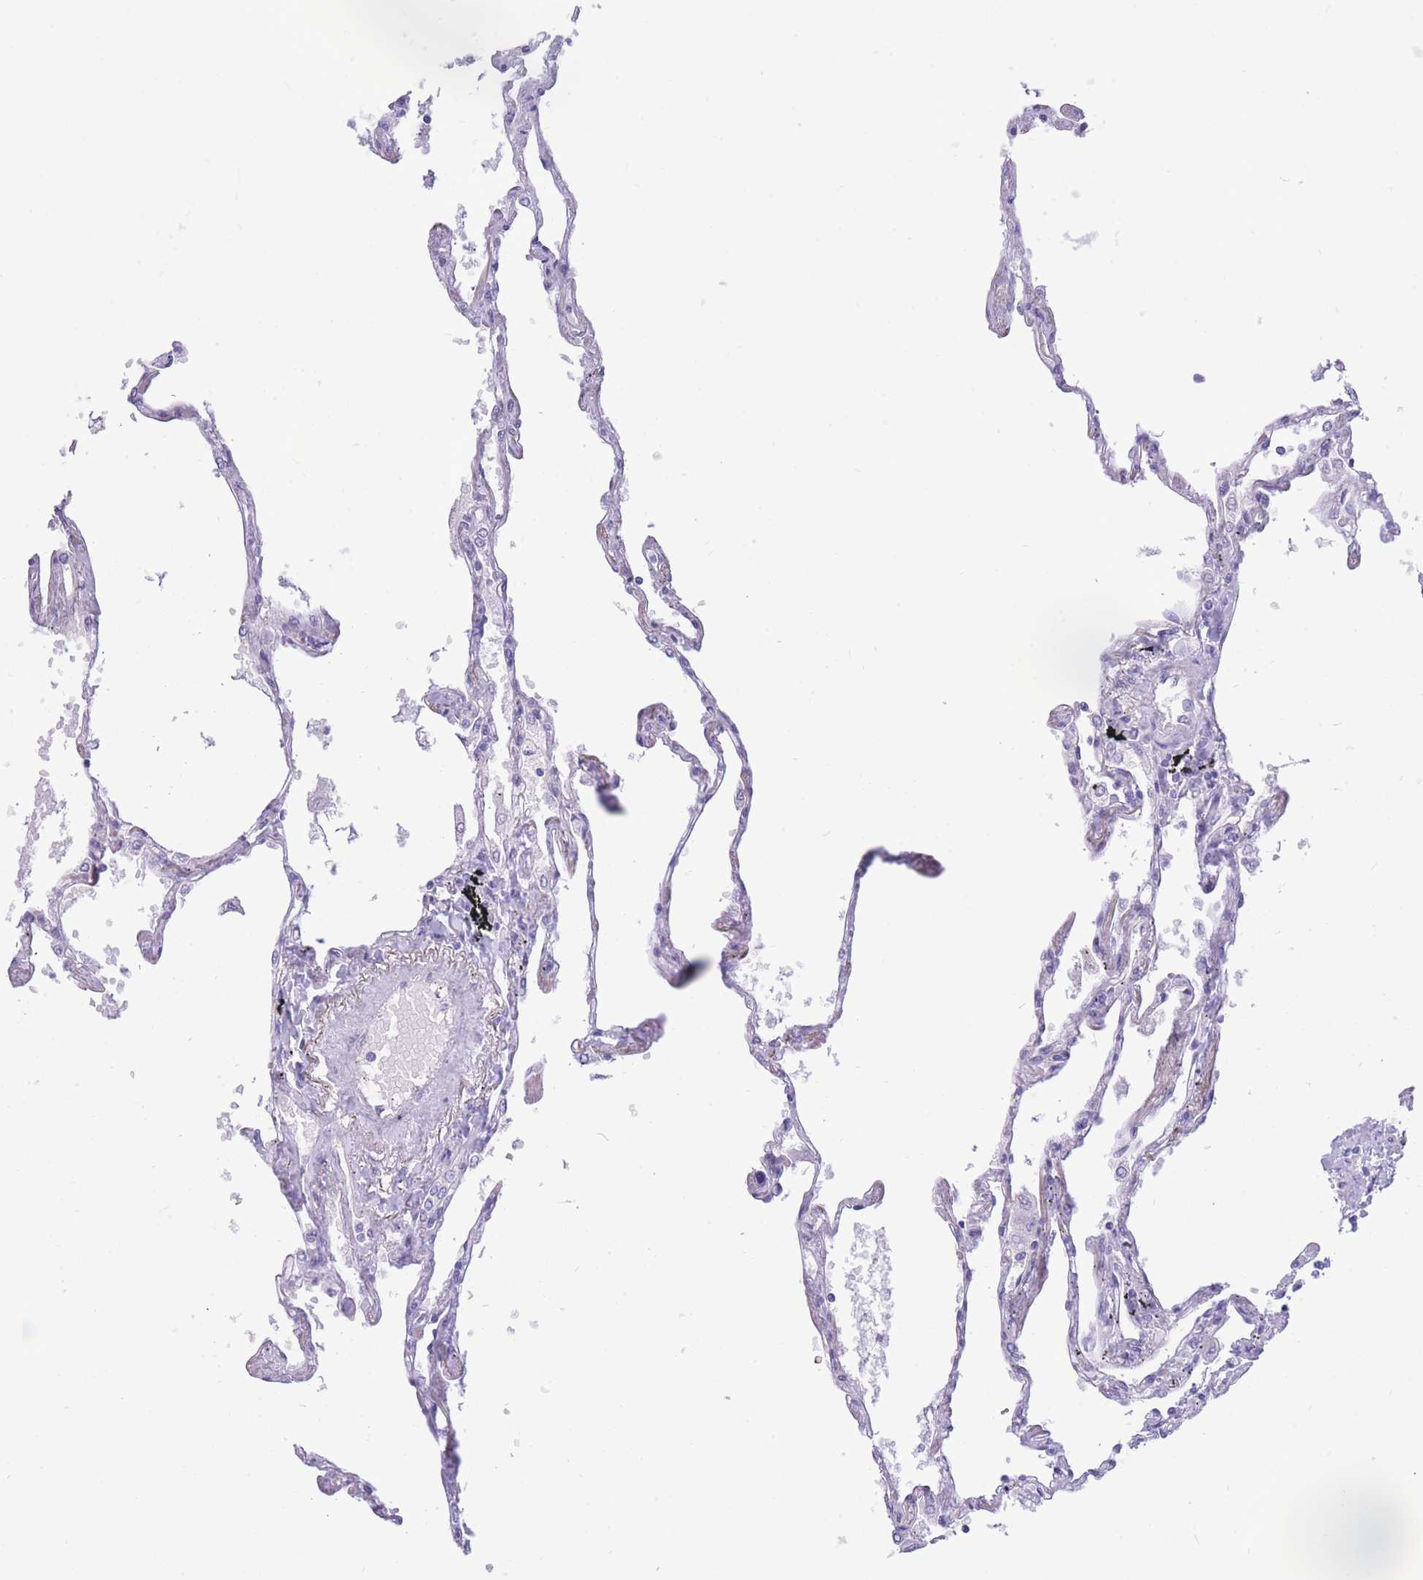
{"staining": {"intensity": "negative", "quantity": "none", "location": "none"}, "tissue": "lung", "cell_type": "Alveolar cells", "image_type": "normal", "snomed": [{"axis": "morphology", "description": "Normal tissue, NOS"}, {"axis": "topography", "description": "Lung"}], "caption": "Immunohistochemical staining of benign lung displays no significant expression in alveolar cells.", "gene": "SULT1A1", "patient": {"sex": "female", "age": 67}}